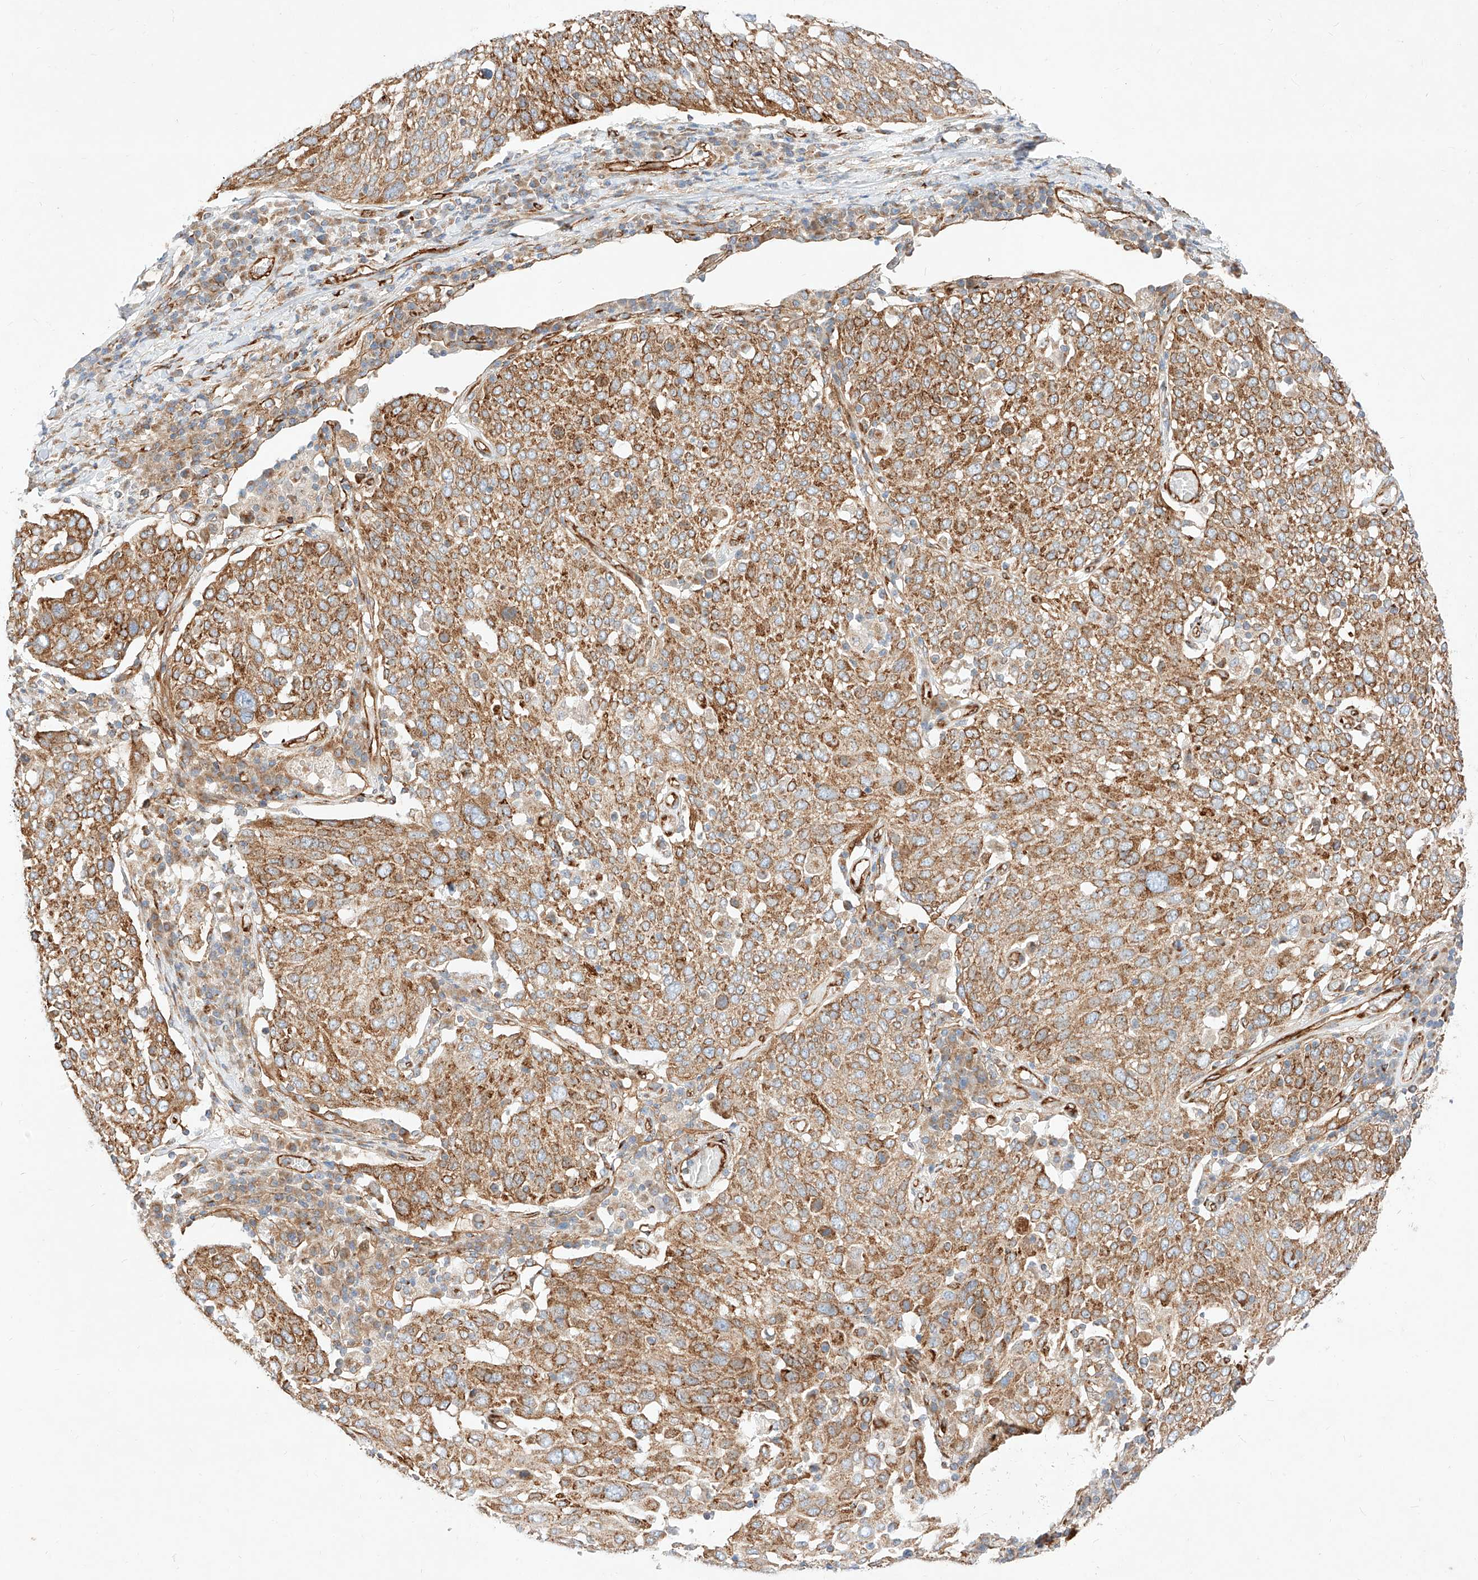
{"staining": {"intensity": "moderate", "quantity": ">75%", "location": "cytoplasmic/membranous"}, "tissue": "lung cancer", "cell_type": "Tumor cells", "image_type": "cancer", "snomed": [{"axis": "morphology", "description": "Squamous cell carcinoma, NOS"}, {"axis": "topography", "description": "Lung"}], "caption": "Lung cancer was stained to show a protein in brown. There is medium levels of moderate cytoplasmic/membranous positivity in about >75% of tumor cells. (DAB = brown stain, brightfield microscopy at high magnification).", "gene": "CSGALNACT2", "patient": {"sex": "male", "age": 65}}